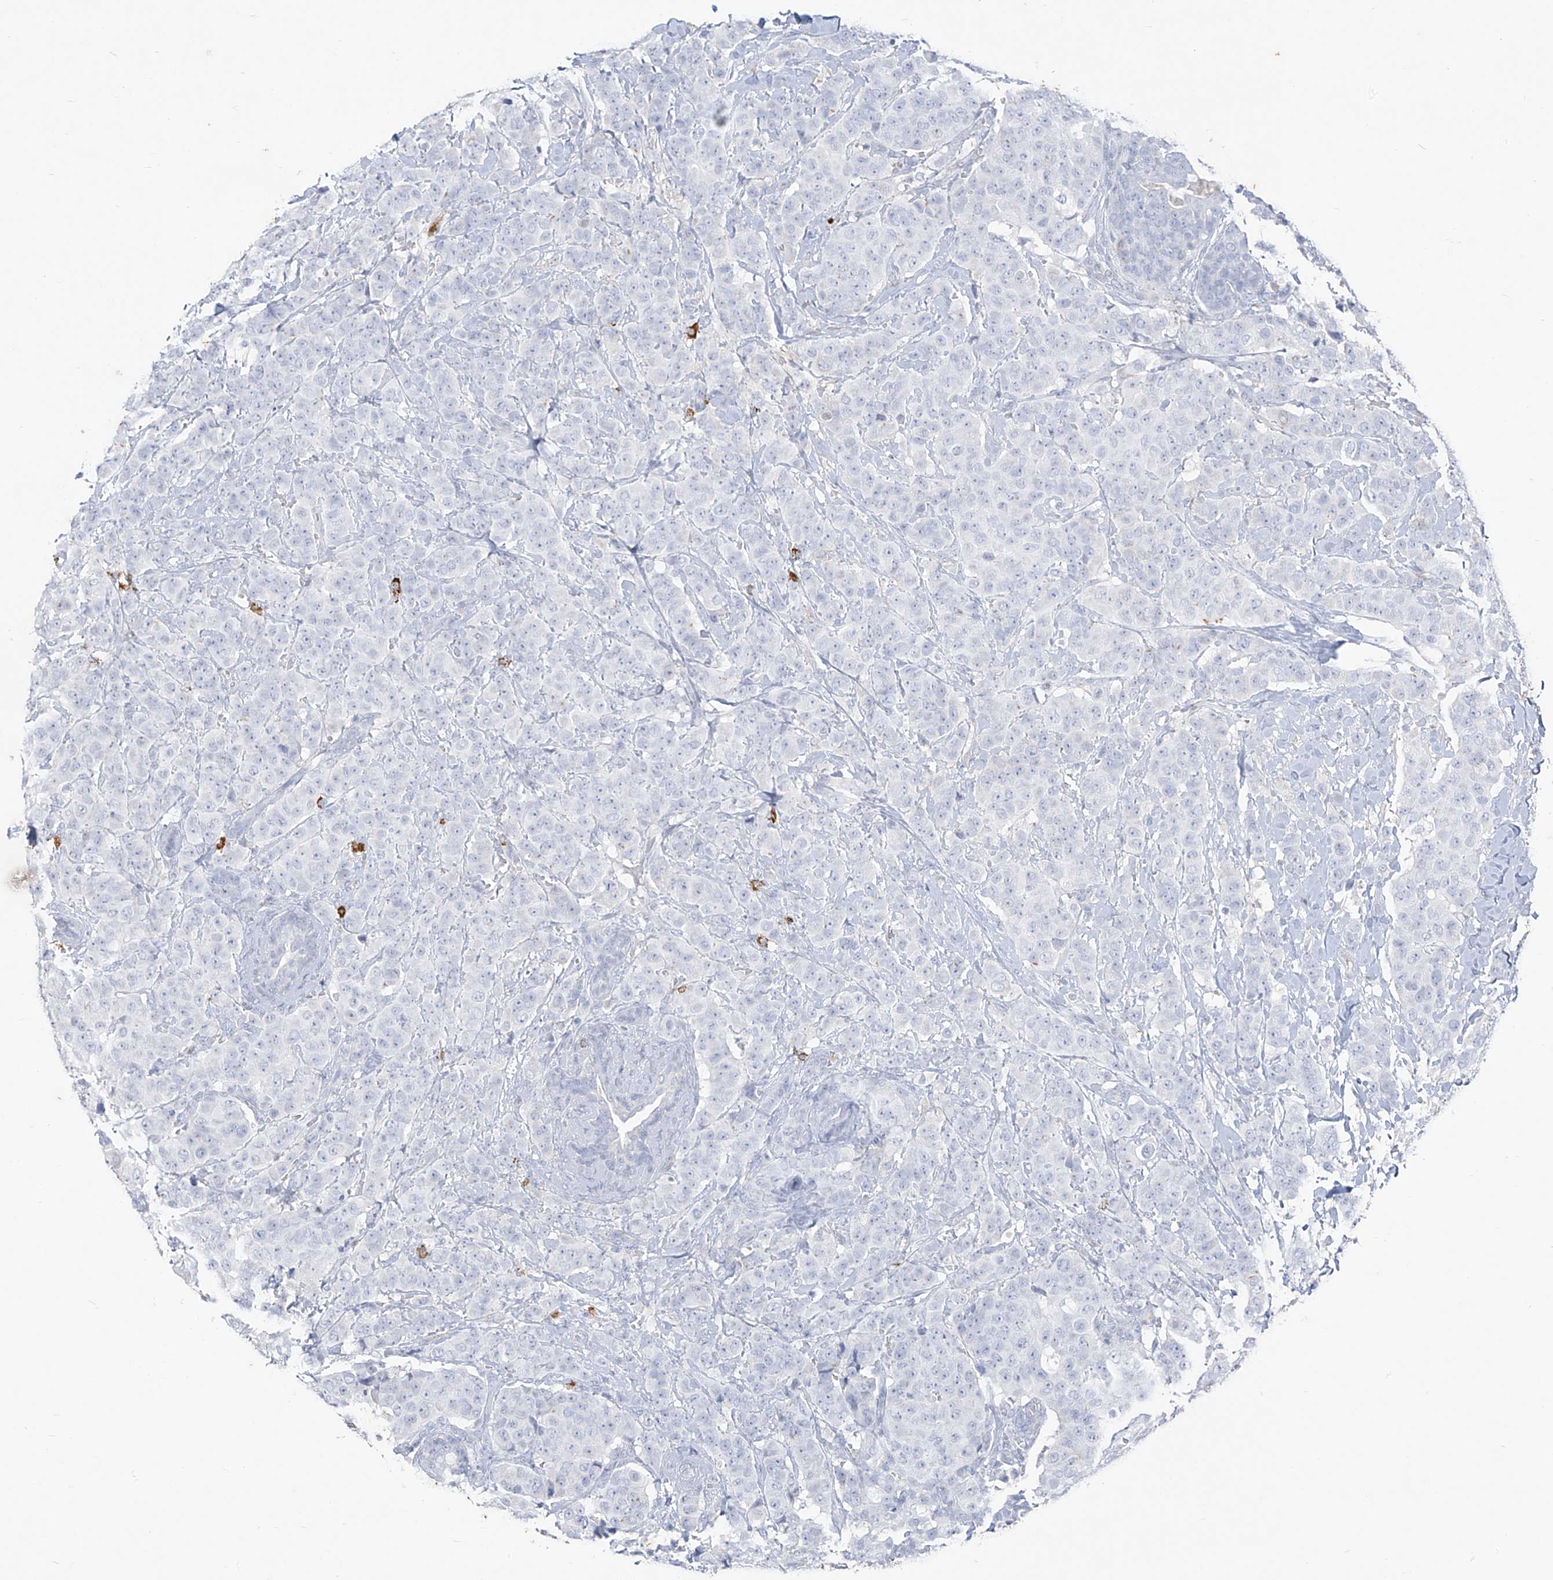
{"staining": {"intensity": "negative", "quantity": "none", "location": "none"}, "tissue": "breast cancer", "cell_type": "Tumor cells", "image_type": "cancer", "snomed": [{"axis": "morphology", "description": "Normal tissue, NOS"}, {"axis": "morphology", "description": "Duct carcinoma"}, {"axis": "topography", "description": "Breast"}], "caption": "Tumor cells are negative for brown protein staining in invasive ductal carcinoma (breast).", "gene": "CX3CR1", "patient": {"sex": "female", "age": 40}}